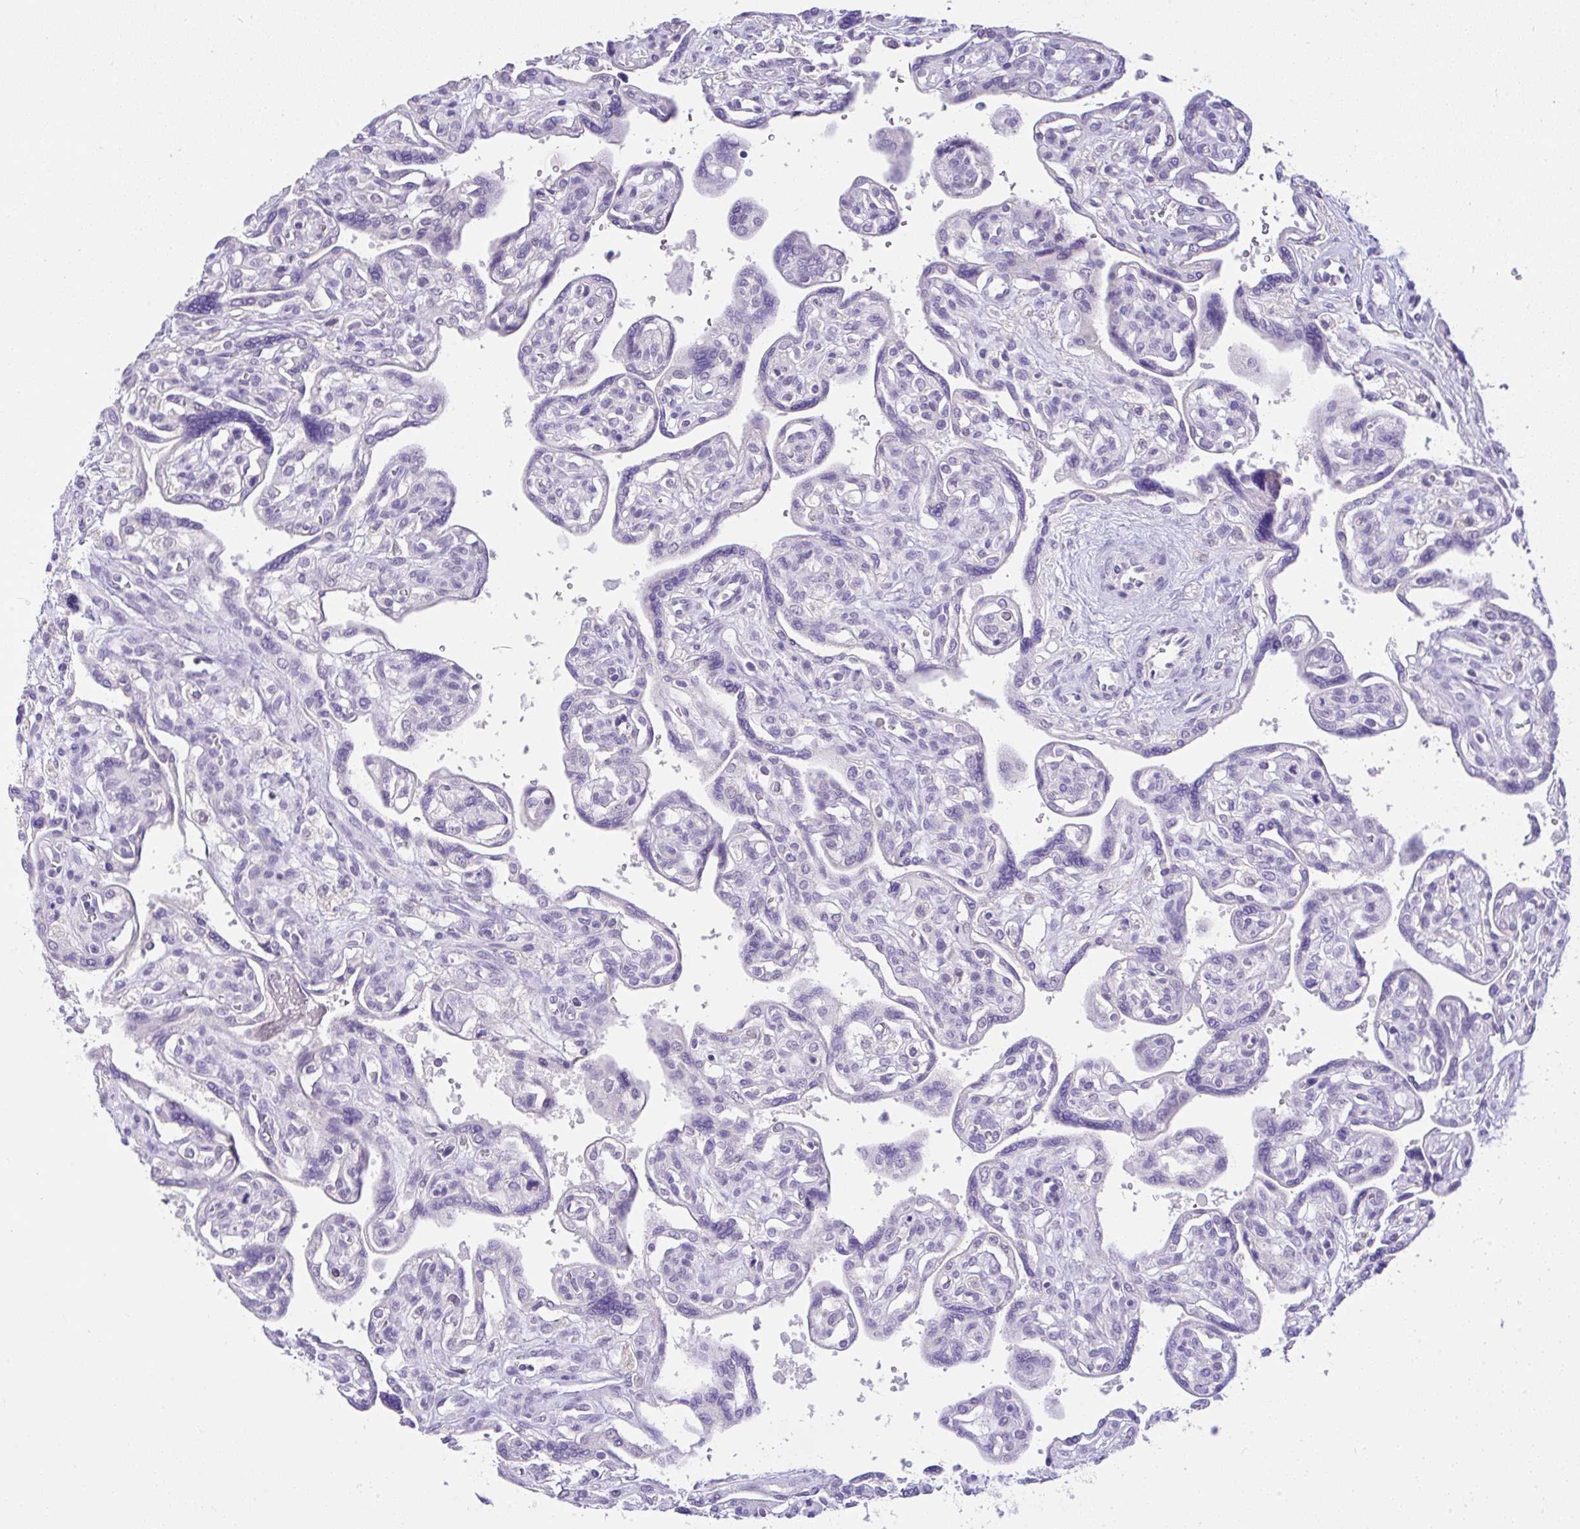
{"staining": {"intensity": "negative", "quantity": "none", "location": "none"}, "tissue": "placenta", "cell_type": "Decidual cells", "image_type": "normal", "snomed": [{"axis": "morphology", "description": "Normal tissue, NOS"}, {"axis": "topography", "description": "Placenta"}], "caption": "Human placenta stained for a protein using immunohistochemistry displays no positivity in decidual cells.", "gene": "CTU1", "patient": {"sex": "female", "age": 39}}